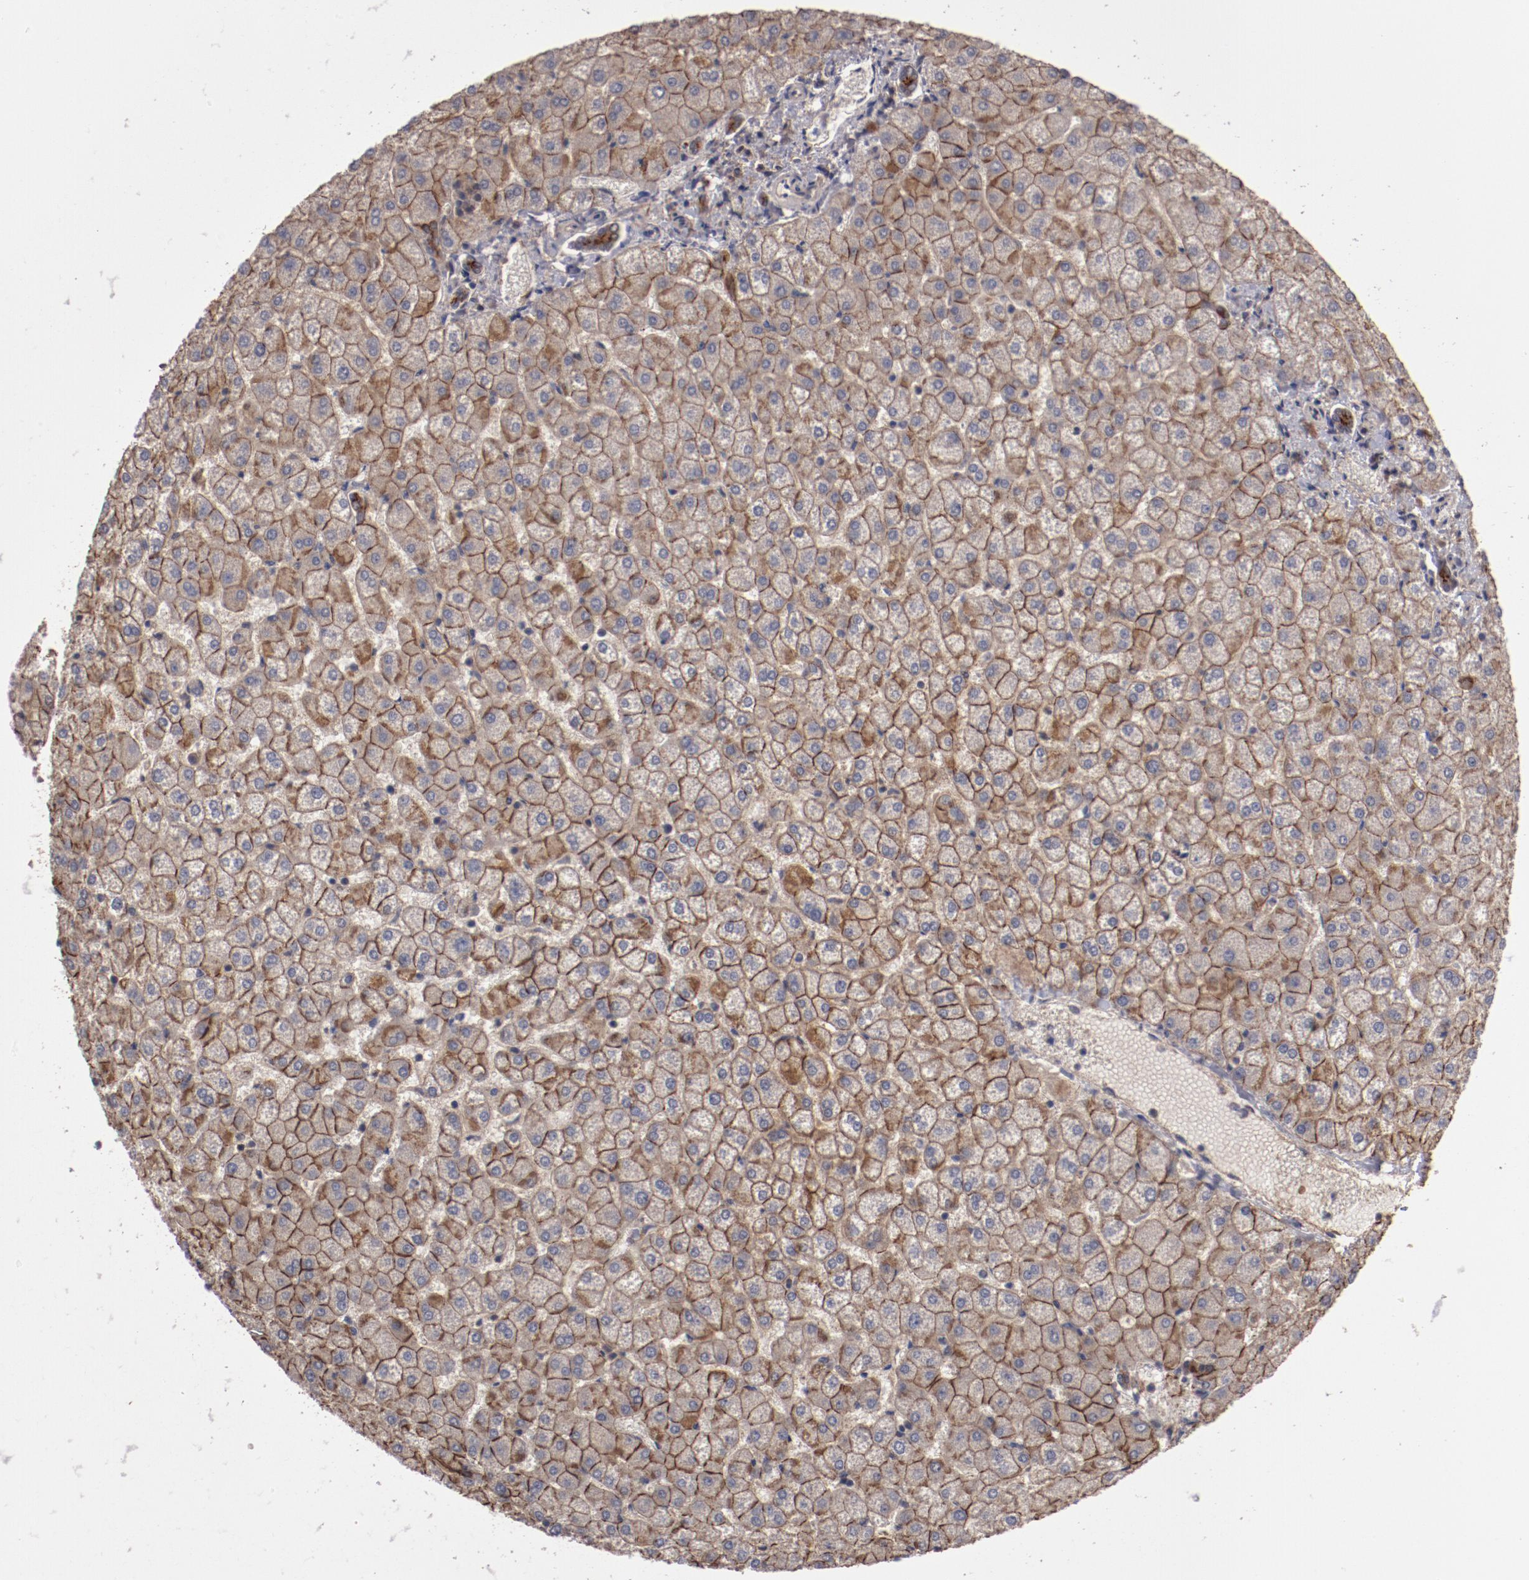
{"staining": {"intensity": "weak", "quantity": ">75%", "location": "cytoplasmic/membranous"}, "tissue": "liver", "cell_type": "Cholangiocytes", "image_type": "normal", "snomed": [{"axis": "morphology", "description": "Normal tissue, NOS"}, {"axis": "topography", "description": "Liver"}], "caption": "Immunohistochemical staining of benign liver displays weak cytoplasmic/membranous protein positivity in approximately >75% of cholangiocytes.", "gene": "RPS6KA6", "patient": {"sex": "female", "age": 32}}